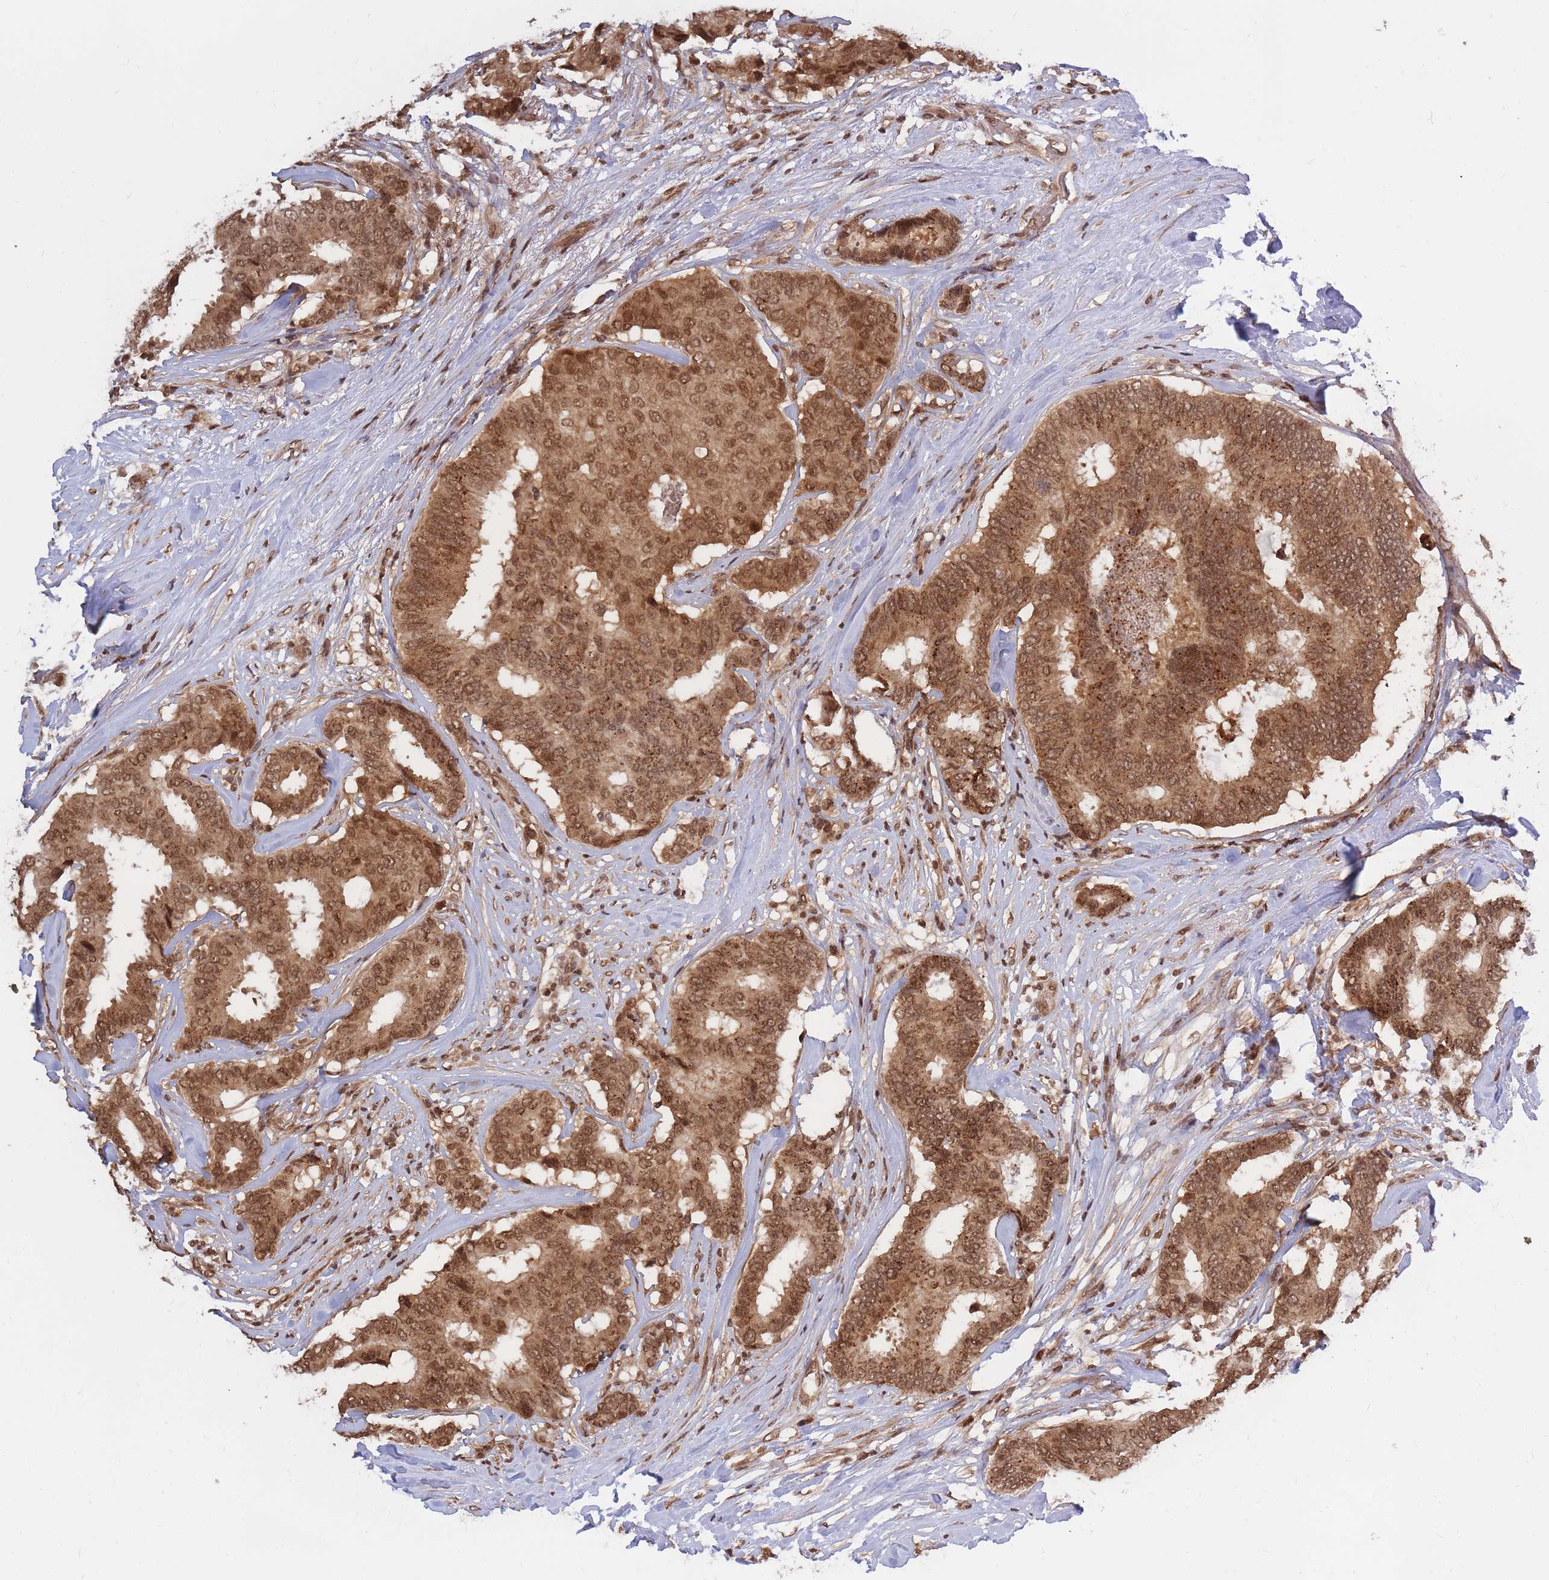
{"staining": {"intensity": "moderate", "quantity": ">75%", "location": "cytoplasmic/membranous,nuclear"}, "tissue": "breast cancer", "cell_type": "Tumor cells", "image_type": "cancer", "snomed": [{"axis": "morphology", "description": "Duct carcinoma"}, {"axis": "topography", "description": "Breast"}], "caption": "An immunohistochemistry (IHC) photomicrograph of tumor tissue is shown. Protein staining in brown shows moderate cytoplasmic/membranous and nuclear positivity in breast cancer within tumor cells. (brown staining indicates protein expression, while blue staining denotes nuclei).", "gene": "SRA1", "patient": {"sex": "female", "age": 75}}